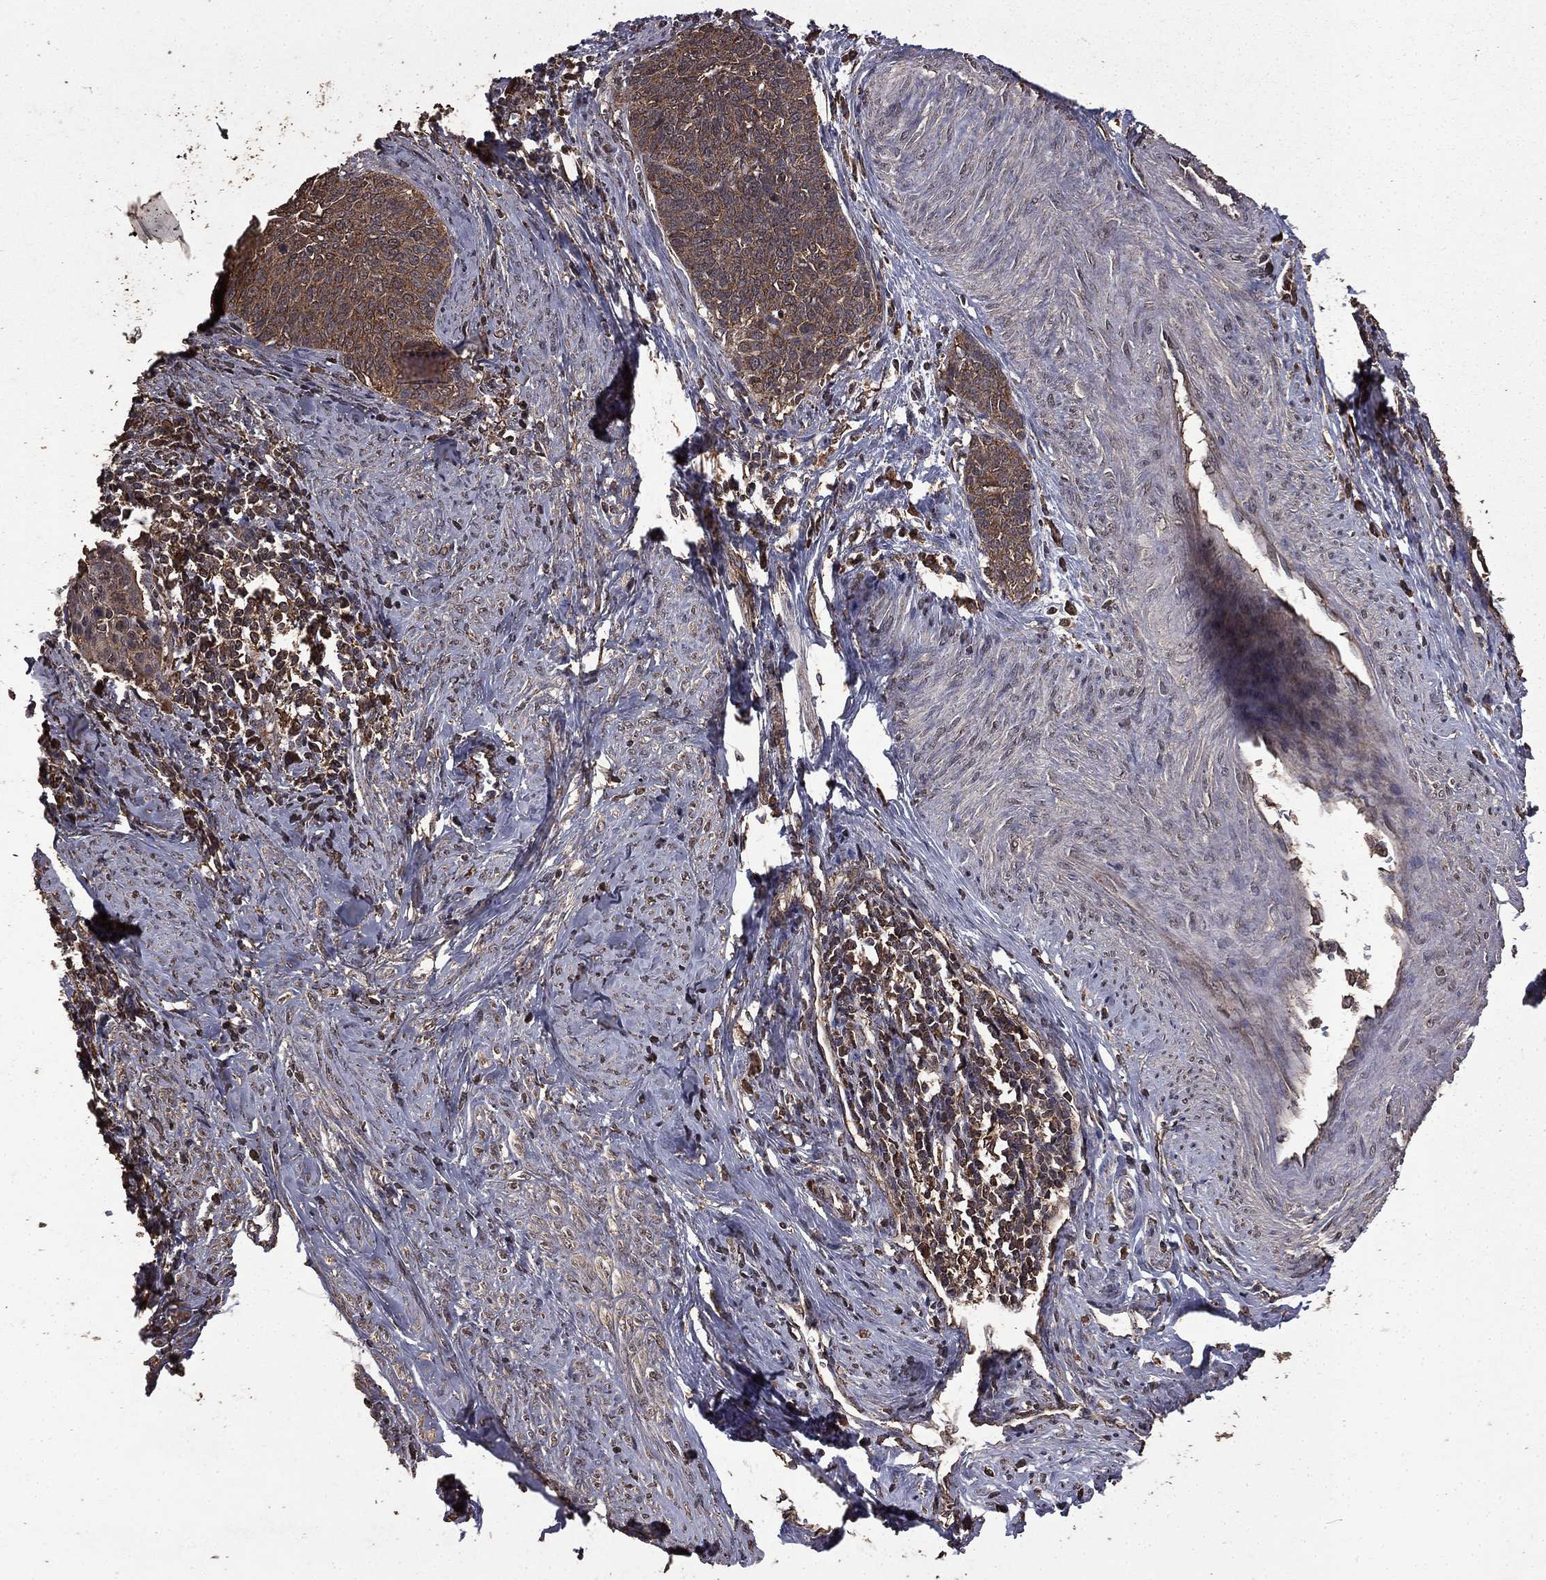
{"staining": {"intensity": "weak", "quantity": ">75%", "location": "cytoplasmic/membranous"}, "tissue": "cervical cancer", "cell_type": "Tumor cells", "image_type": "cancer", "snomed": [{"axis": "morphology", "description": "Normal tissue, NOS"}, {"axis": "morphology", "description": "Squamous cell carcinoma, NOS"}, {"axis": "topography", "description": "Cervix"}], "caption": "Immunohistochemistry (IHC) image of human cervical cancer stained for a protein (brown), which displays low levels of weak cytoplasmic/membranous positivity in approximately >75% of tumor cells.", "gene": "BIRC6", "patient": {"sex": "female", "age": 39}}